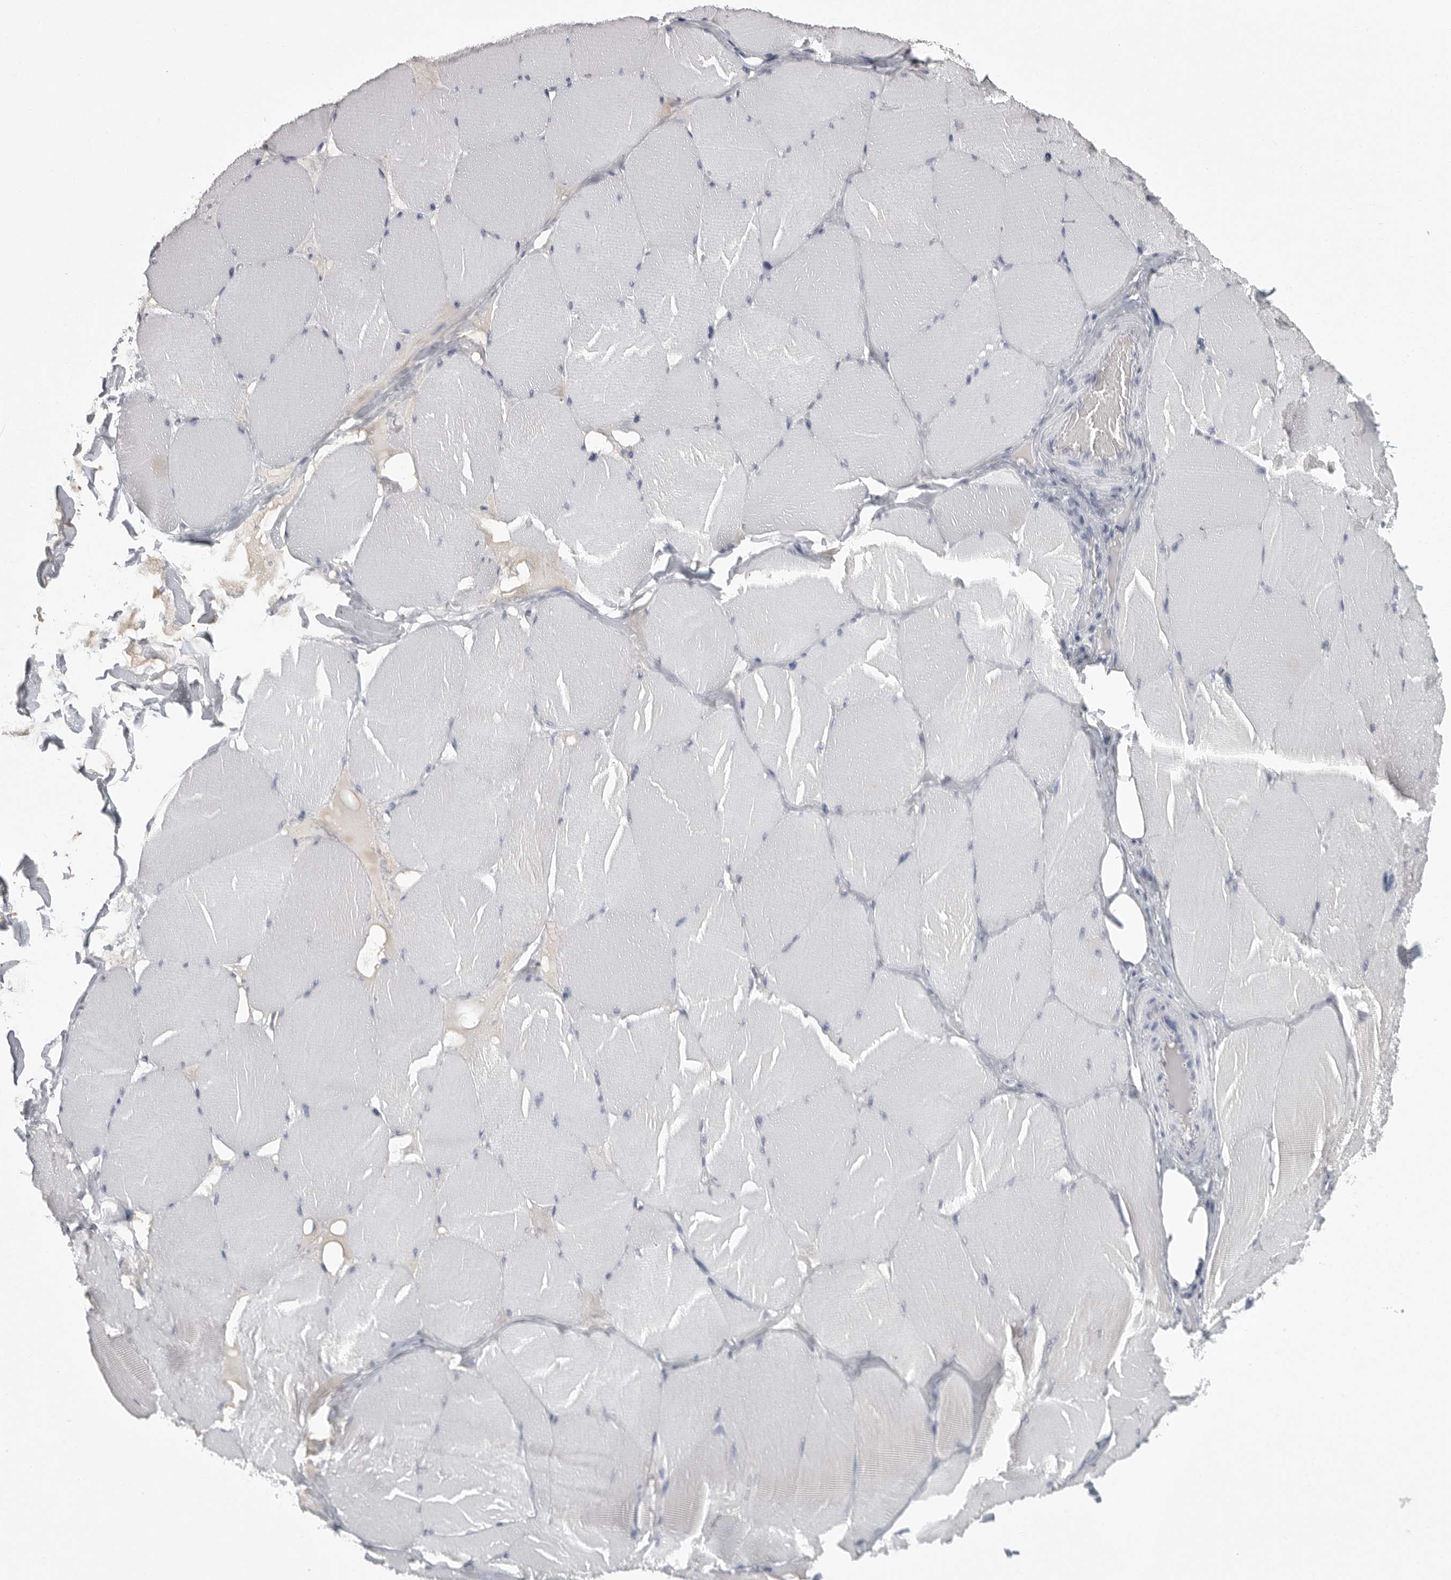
{"staining": {"intensity": "negative", "quantity": "none", "location": "none"}, "tissue": "skeletal muscle", "cell_type": "Myocytes", "image_type": "normal", "snomed": [{"axis": "morphology", "description": "Normal tissue, NOS"}, {"axis": "topography", "description": "Skin"}, {"axis": "topography", "description": "Skeletal muscle"}], "caption": "Unremarkable skeletal muscle was stained to show a protein in brown. There is no significant expression in myocytes. (DAB immunohistochemistry (IHC) visualized using brightfield microscopy, high magnification).", "gene": "GNLY", "patient": {"sex": "male", "age": 83}}